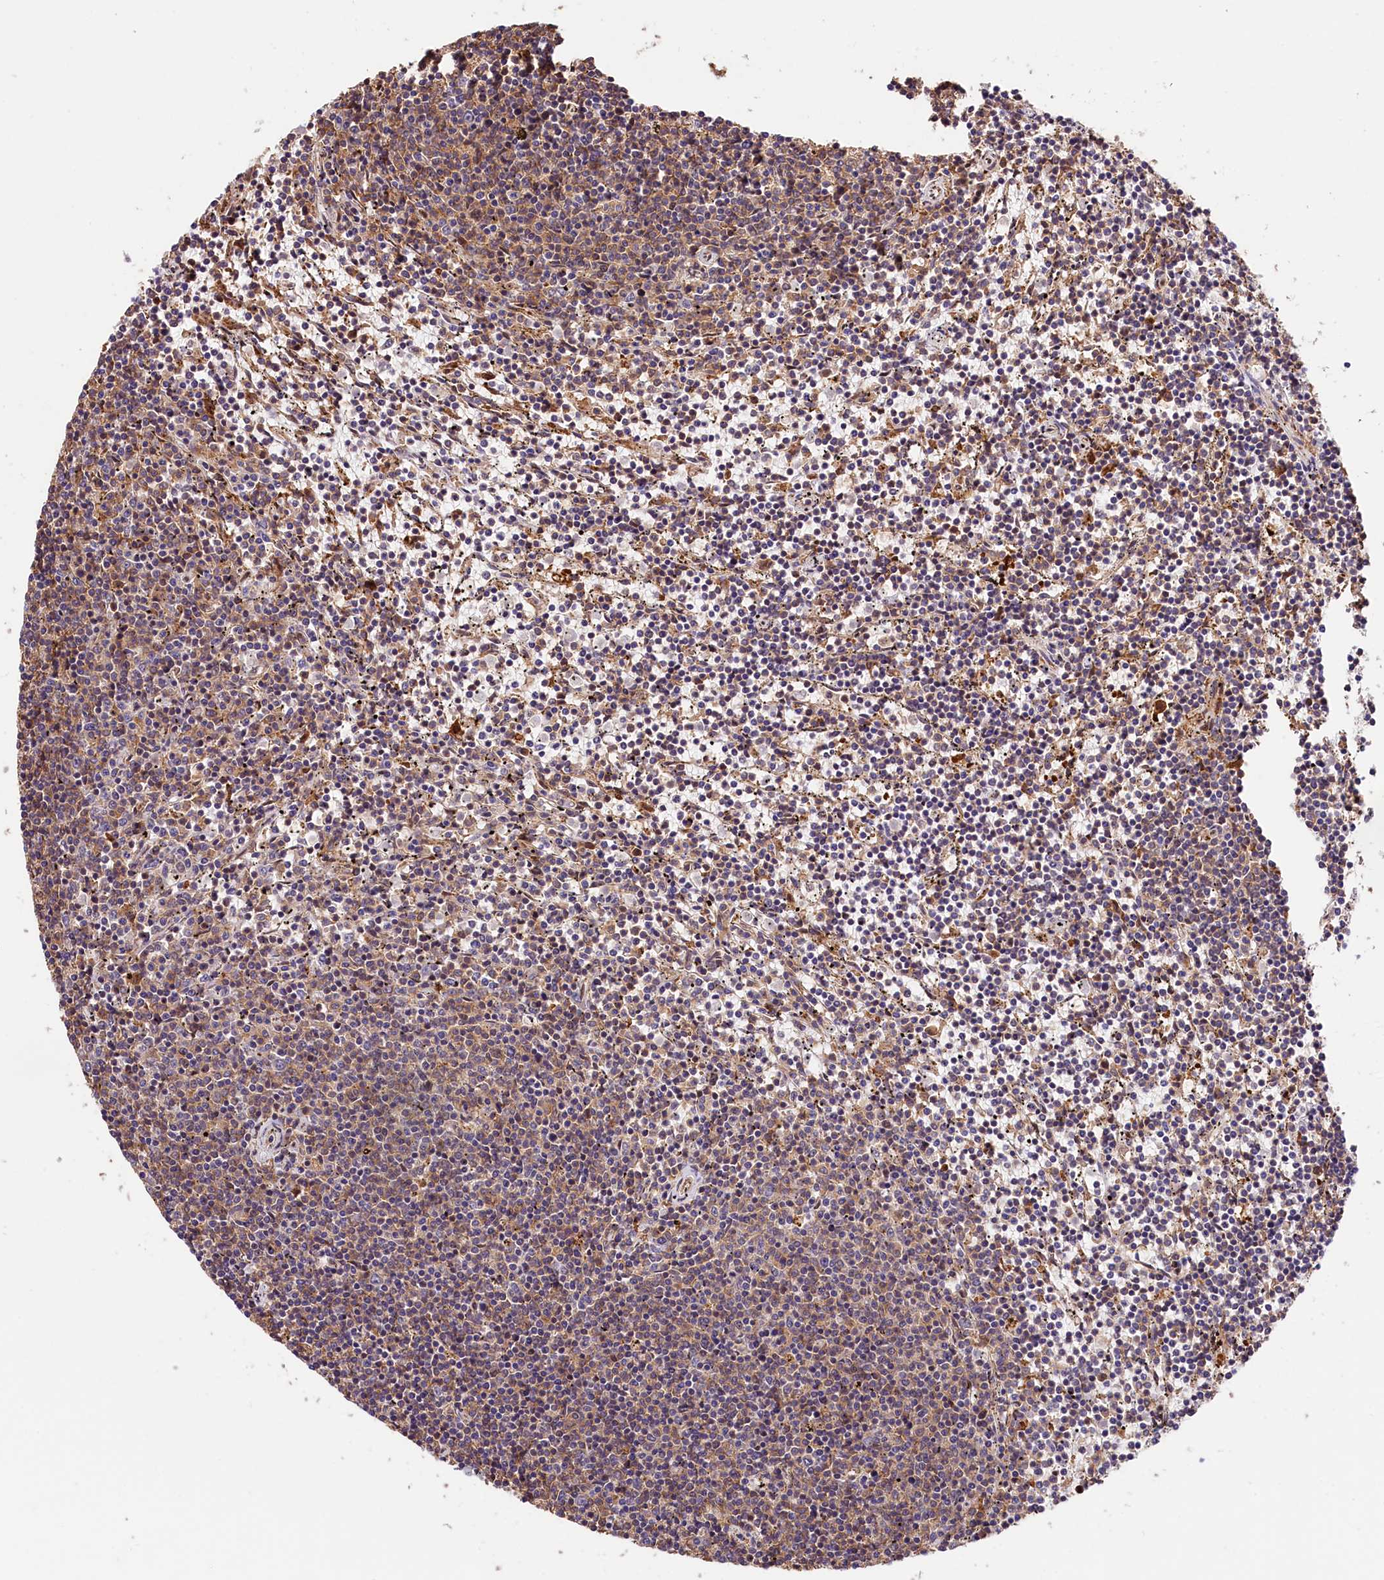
{"staining": {"intensity": "weak", "quantity": "25%-75%", "location": "cytoplasmic/membranous"}, "tissue": "lymphoma", "cell_type": "Tumor cells", "image_type": "cancer", "snomed": [{"axis": "morphology", "description": "Malignant lymphoma, non-Hodgkin's type, Low grade"}, {"axis": "topography", "description": "Spleen"}], "caption": "This histopathology image shows IHC staining of low-grade malignant lymphoma, non-Hodgkin's type, with low weak cytoplasmic/membranous staining in approximately 25%-75% of tumor cells.", "gene": "CACNA1H", "patient": {"sex": "female", "age": 50}}